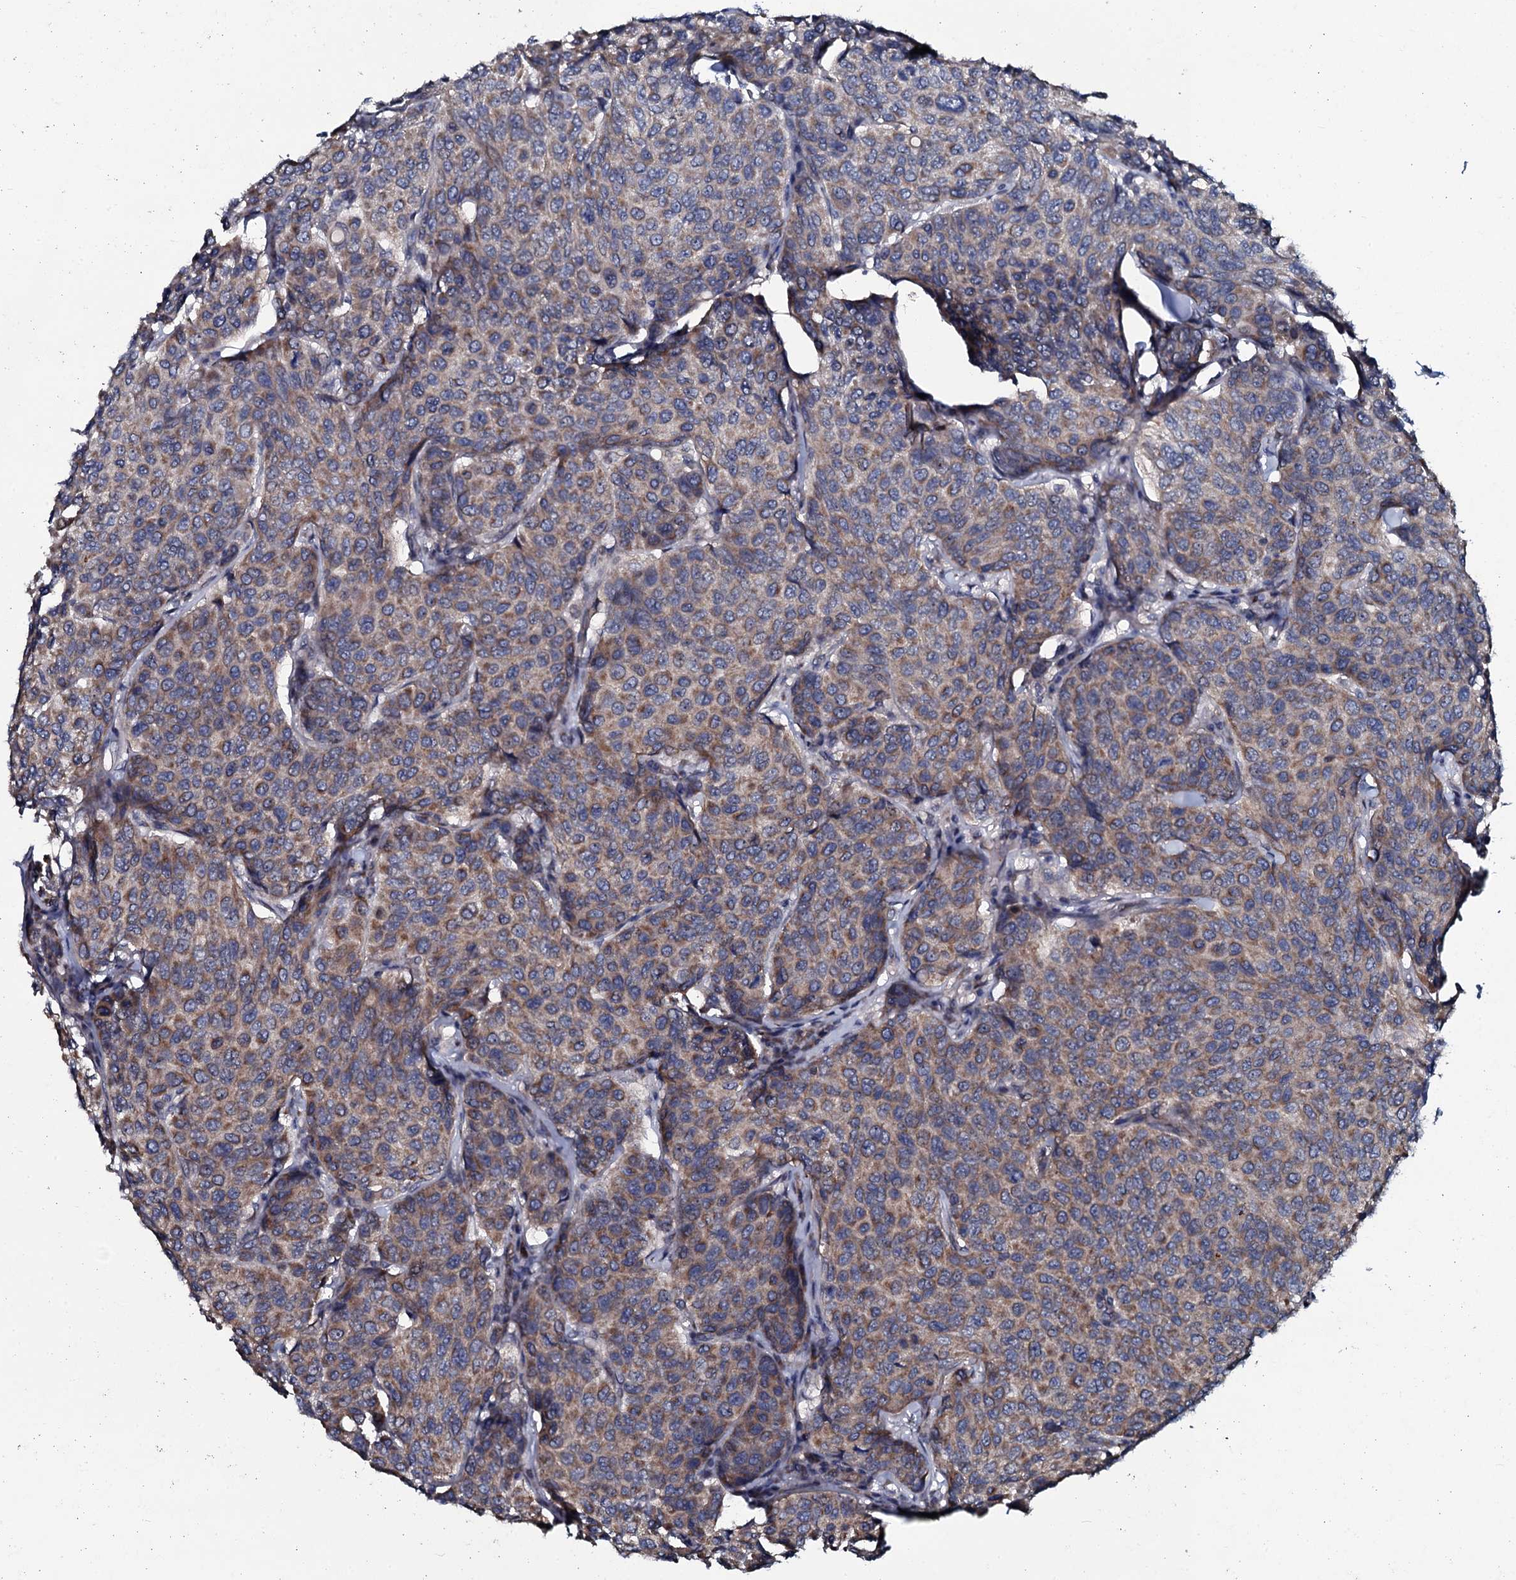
{"staining": {"intensity": "weak", "quantity": ">75%", "location": "cytoplasmic/membranous"}, "tissue": "breast cancer", "cell_type": "Tumor cells", "image_type": "cancer", "snomed": [{"axis": "morphology", "description": "Duct carcinoma"}, {"axis": "topography", "description": "Breast"}], "caption": "Human breast intraductal carcinoma stained with a protein marker displays weak staining in tumor cells.", "gene": "KCTD4", "patient": {"sex": "female", "age": 55}}